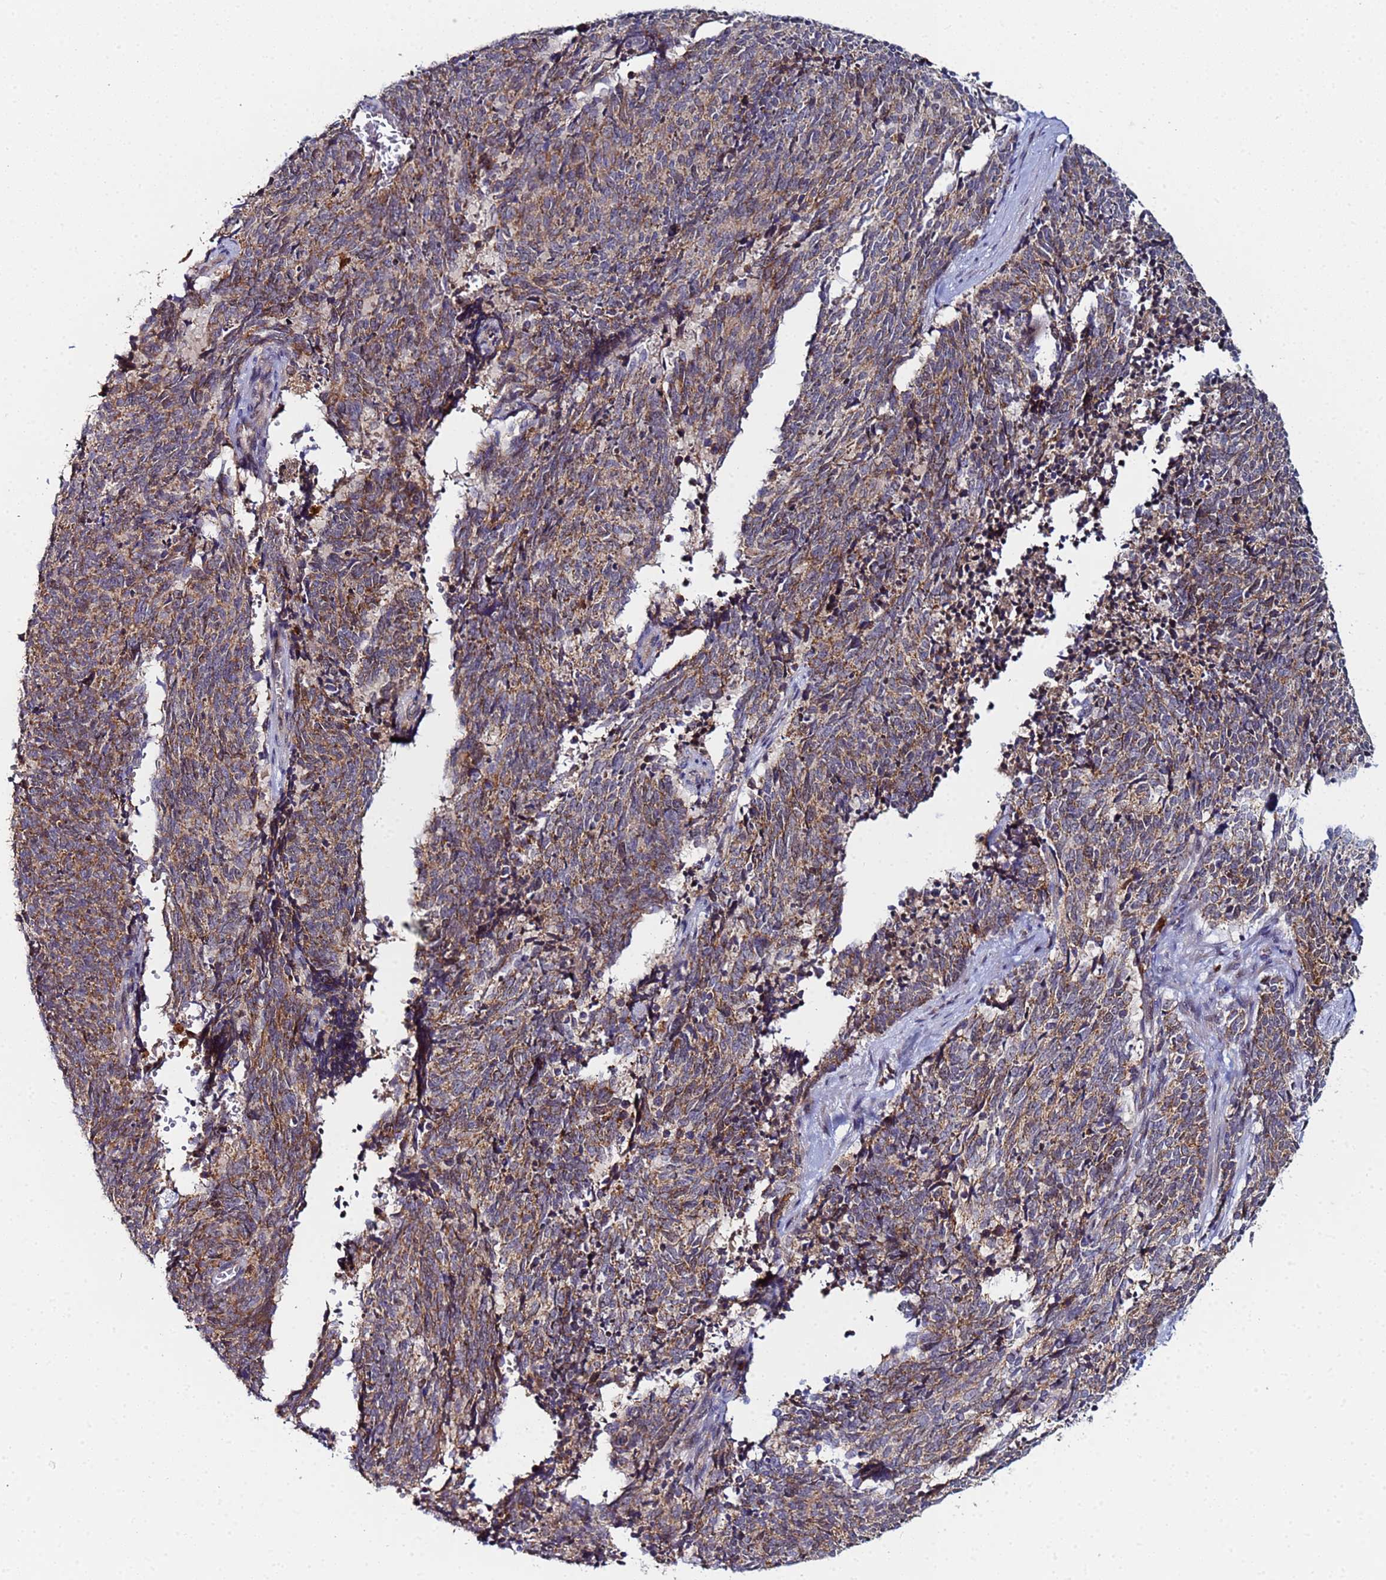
{"staining": {"intensity": "moderate", "quantity": ">75%", "location": "cytoplasmic/membranous"}, "tissue": "cervical cancer", "cell_type": "Tumor cells", "image_type": "cancer", "snomed": [{"axis": "morphology", "description": "Squamous cell carcinoma, NOS"}, {"axis": "topography", "description": "Cervix"}], "caption": "Protein staining displays moderate cytoplasmic/membranous staining in approximately >75% of tumor cells in cervical cancer (squamous cell carcinoma).", "gene": "CCDC127", "patient": {"sex": "female", "age": 29}}